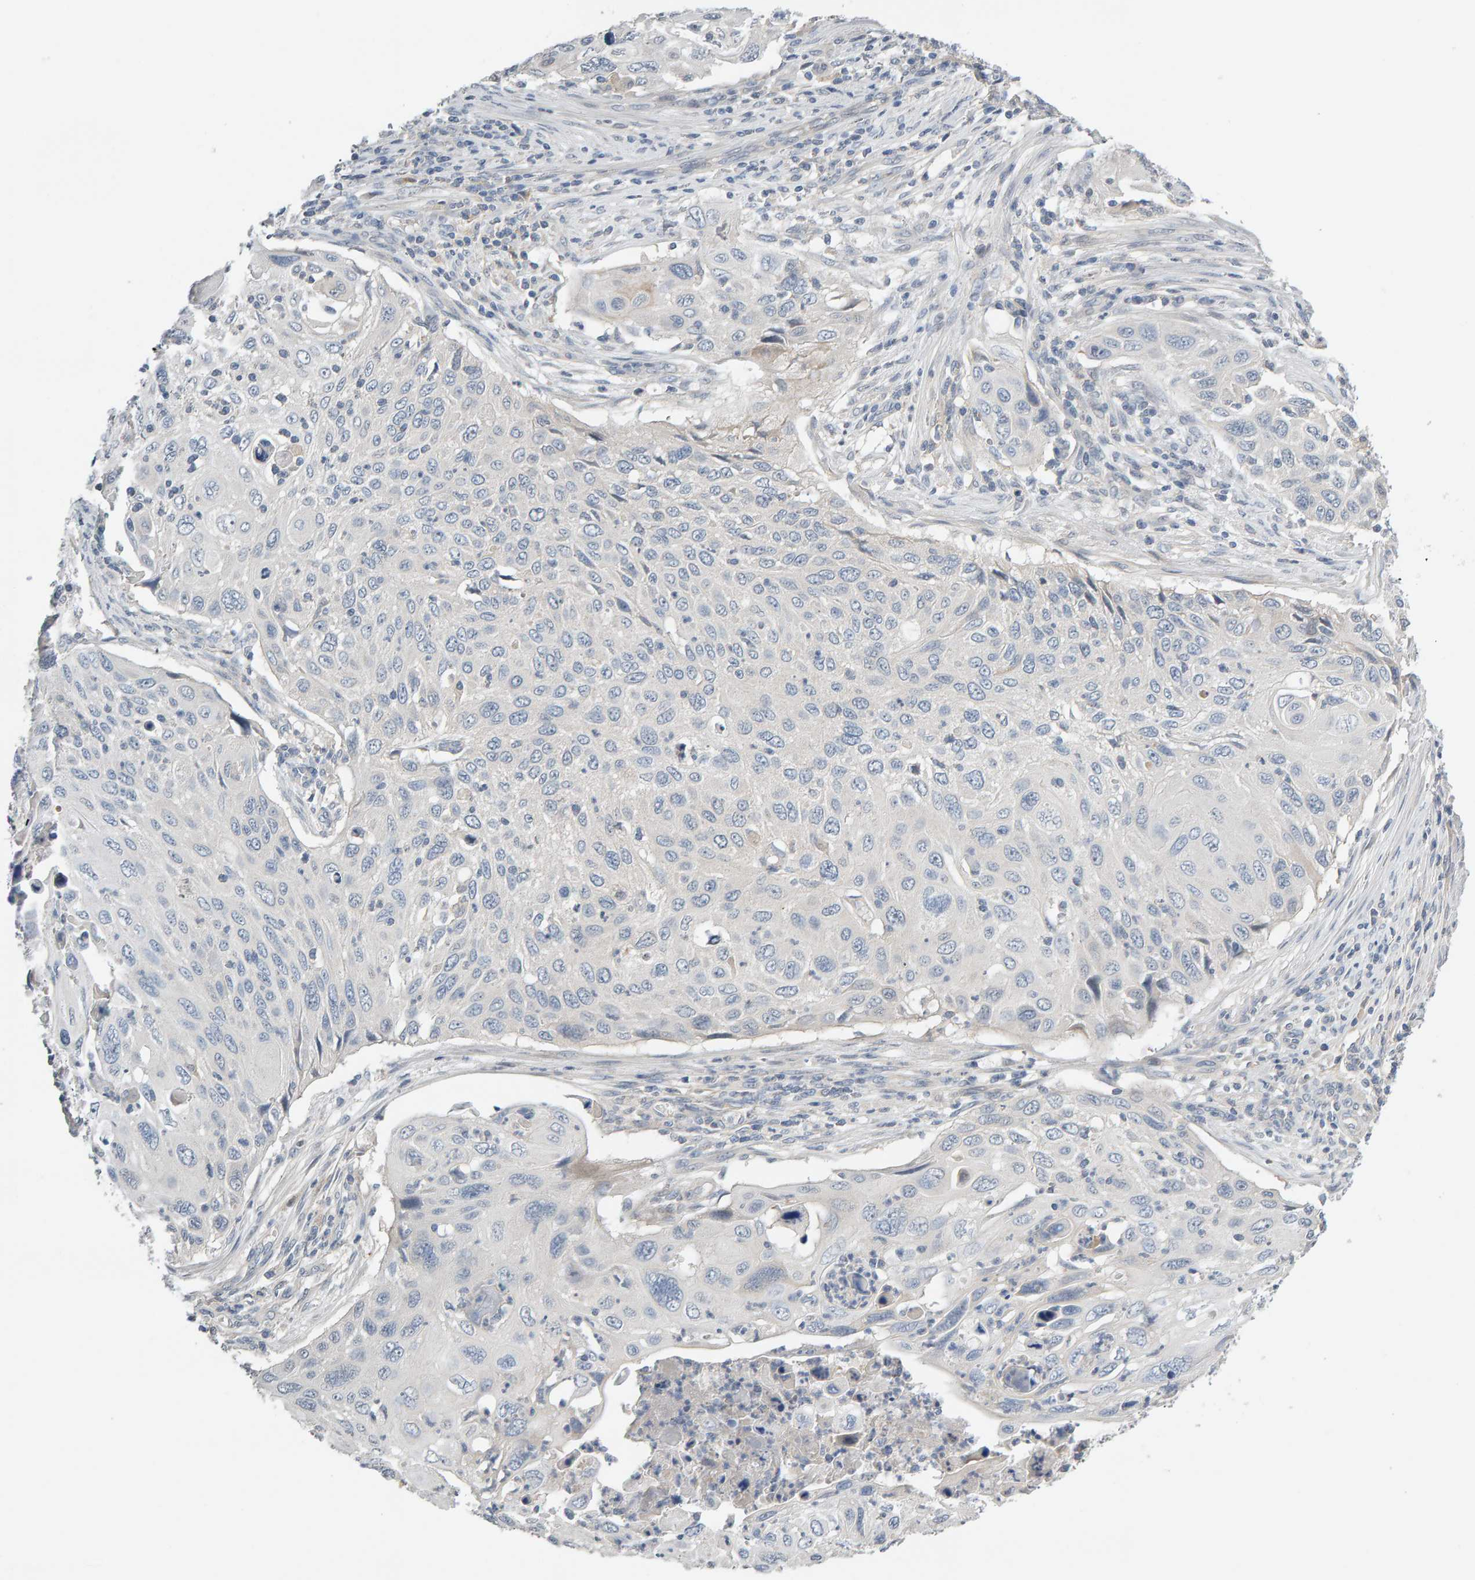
{"staining": {"intensity": "negative", "quantity": "none", "location": "none"}, "tissue": "cervical cancer", "cell_type": "Tumor cells", "image_type": "cancer", "snomed": [{"axis": "morphology", "description": "Squamous cell carcinoma, NOS"}, {"axis": "topography", "description": "Cervix"}], "caption": "An immunohistochemistry photomicrograph of squamous cell carcinoma (cervical) is shown. There is no staining in tumor cells of squamous cell carcinoma (cervical). (Brightfield microscopy of DAB IHC at high magnification).", "gene": "GFUS", "patient": {"sex": "female", "age": 70}}